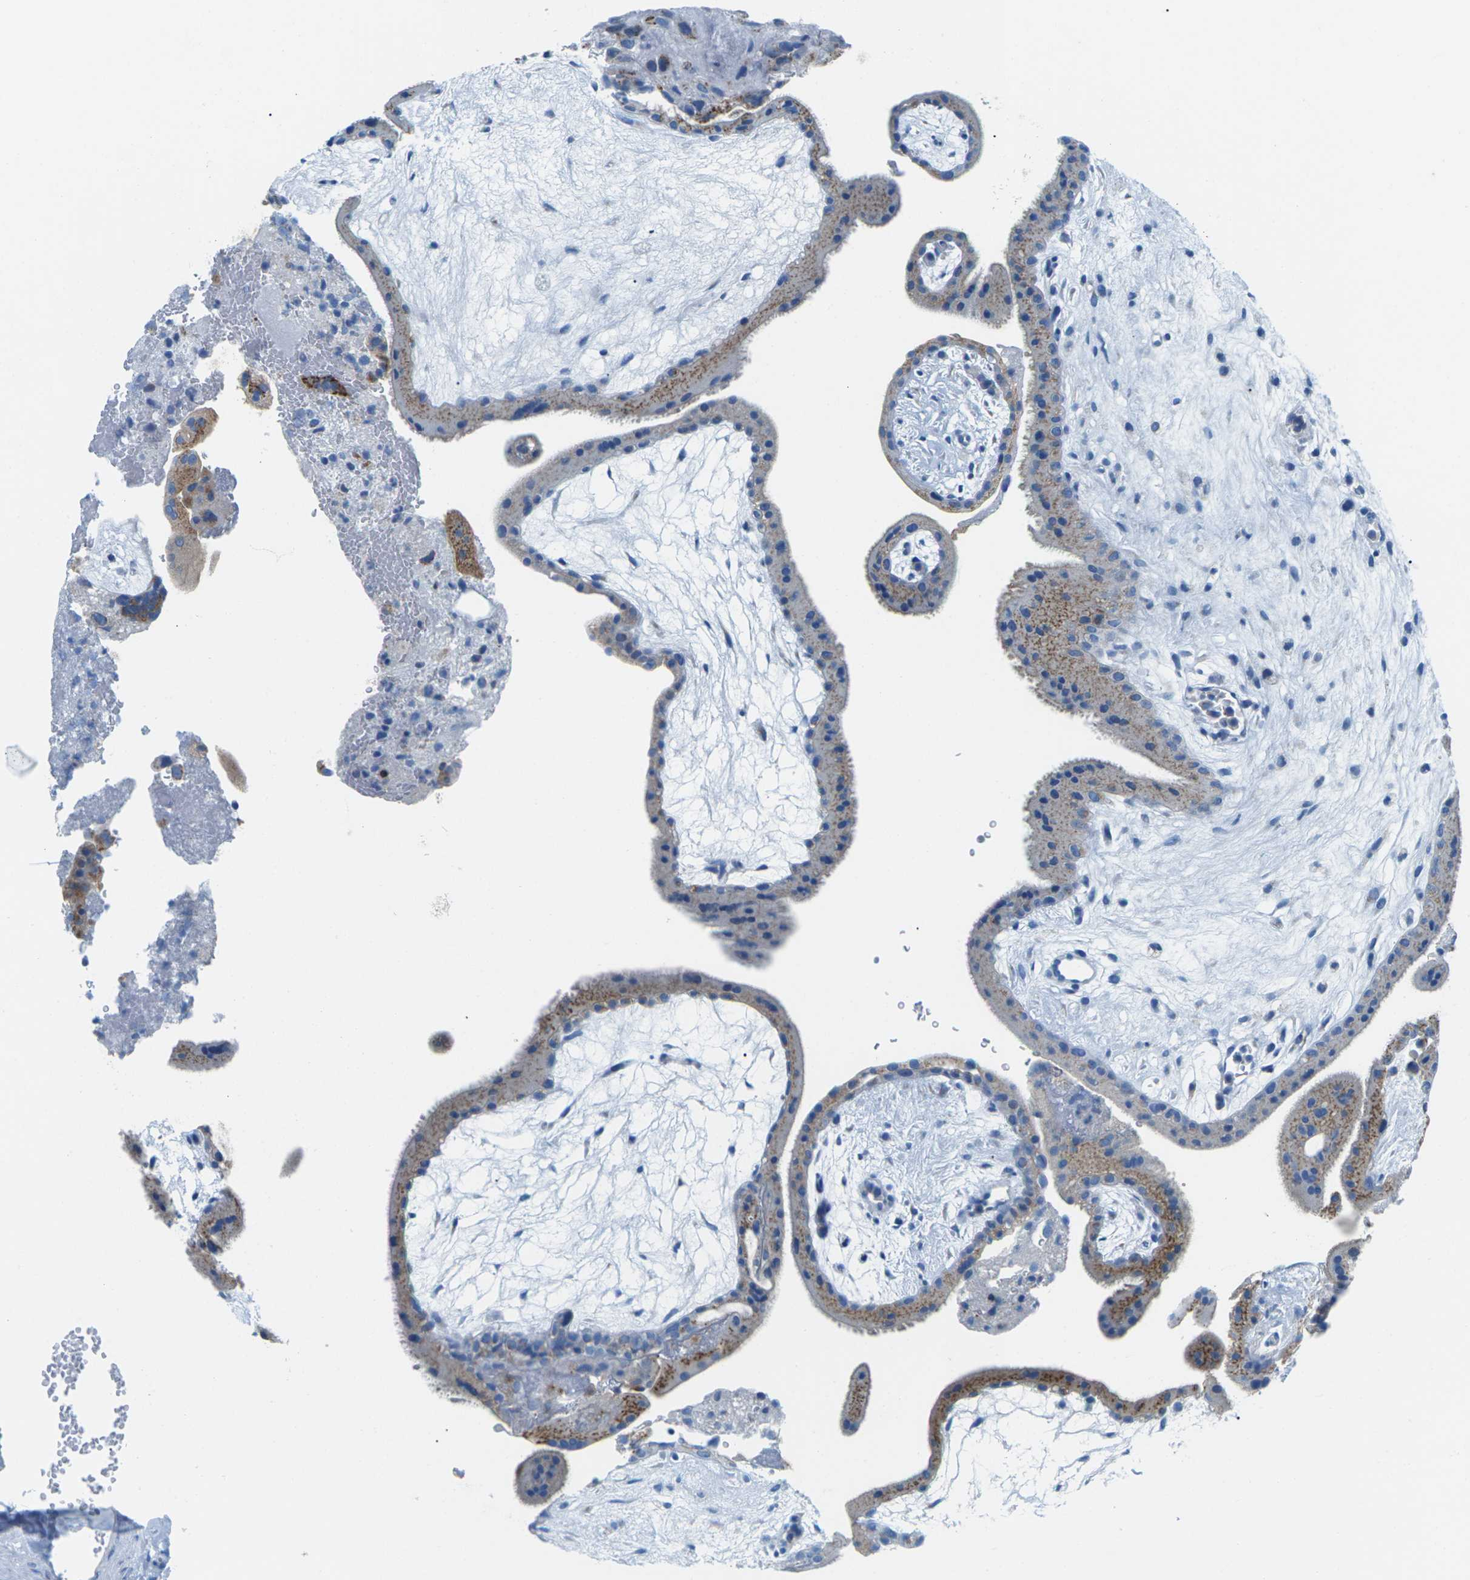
{"staining": {"intensity": "strong", "quantity": "25%-75%", "location": "cytoplasmic/membranous"}, "tissue": "placenta", "cell_type": "Trophoblastic cells", "image_type": "normal", "snomed": [{"axis": "morphology", "description": "Normal tissue, NOS"}, {"axis": "topography", "description": "Placenta"}], "caption": "Immunohistochemistry (IHC) staining of unremarkable placenta, which displays high levels of strong cytoplasmic/membranous positivity in about 25%-75% of trophoblastic cells indicating strong cytoplasmic/membranous protein expression. The staining was performed using DAB (3,3'-diaminobenzidine) (brown) for protein detection and nuclei were counterstained in hematoxylin (blue).", "gene": "SYNGR2", "patient": {"sex": "female", "age": 19}}